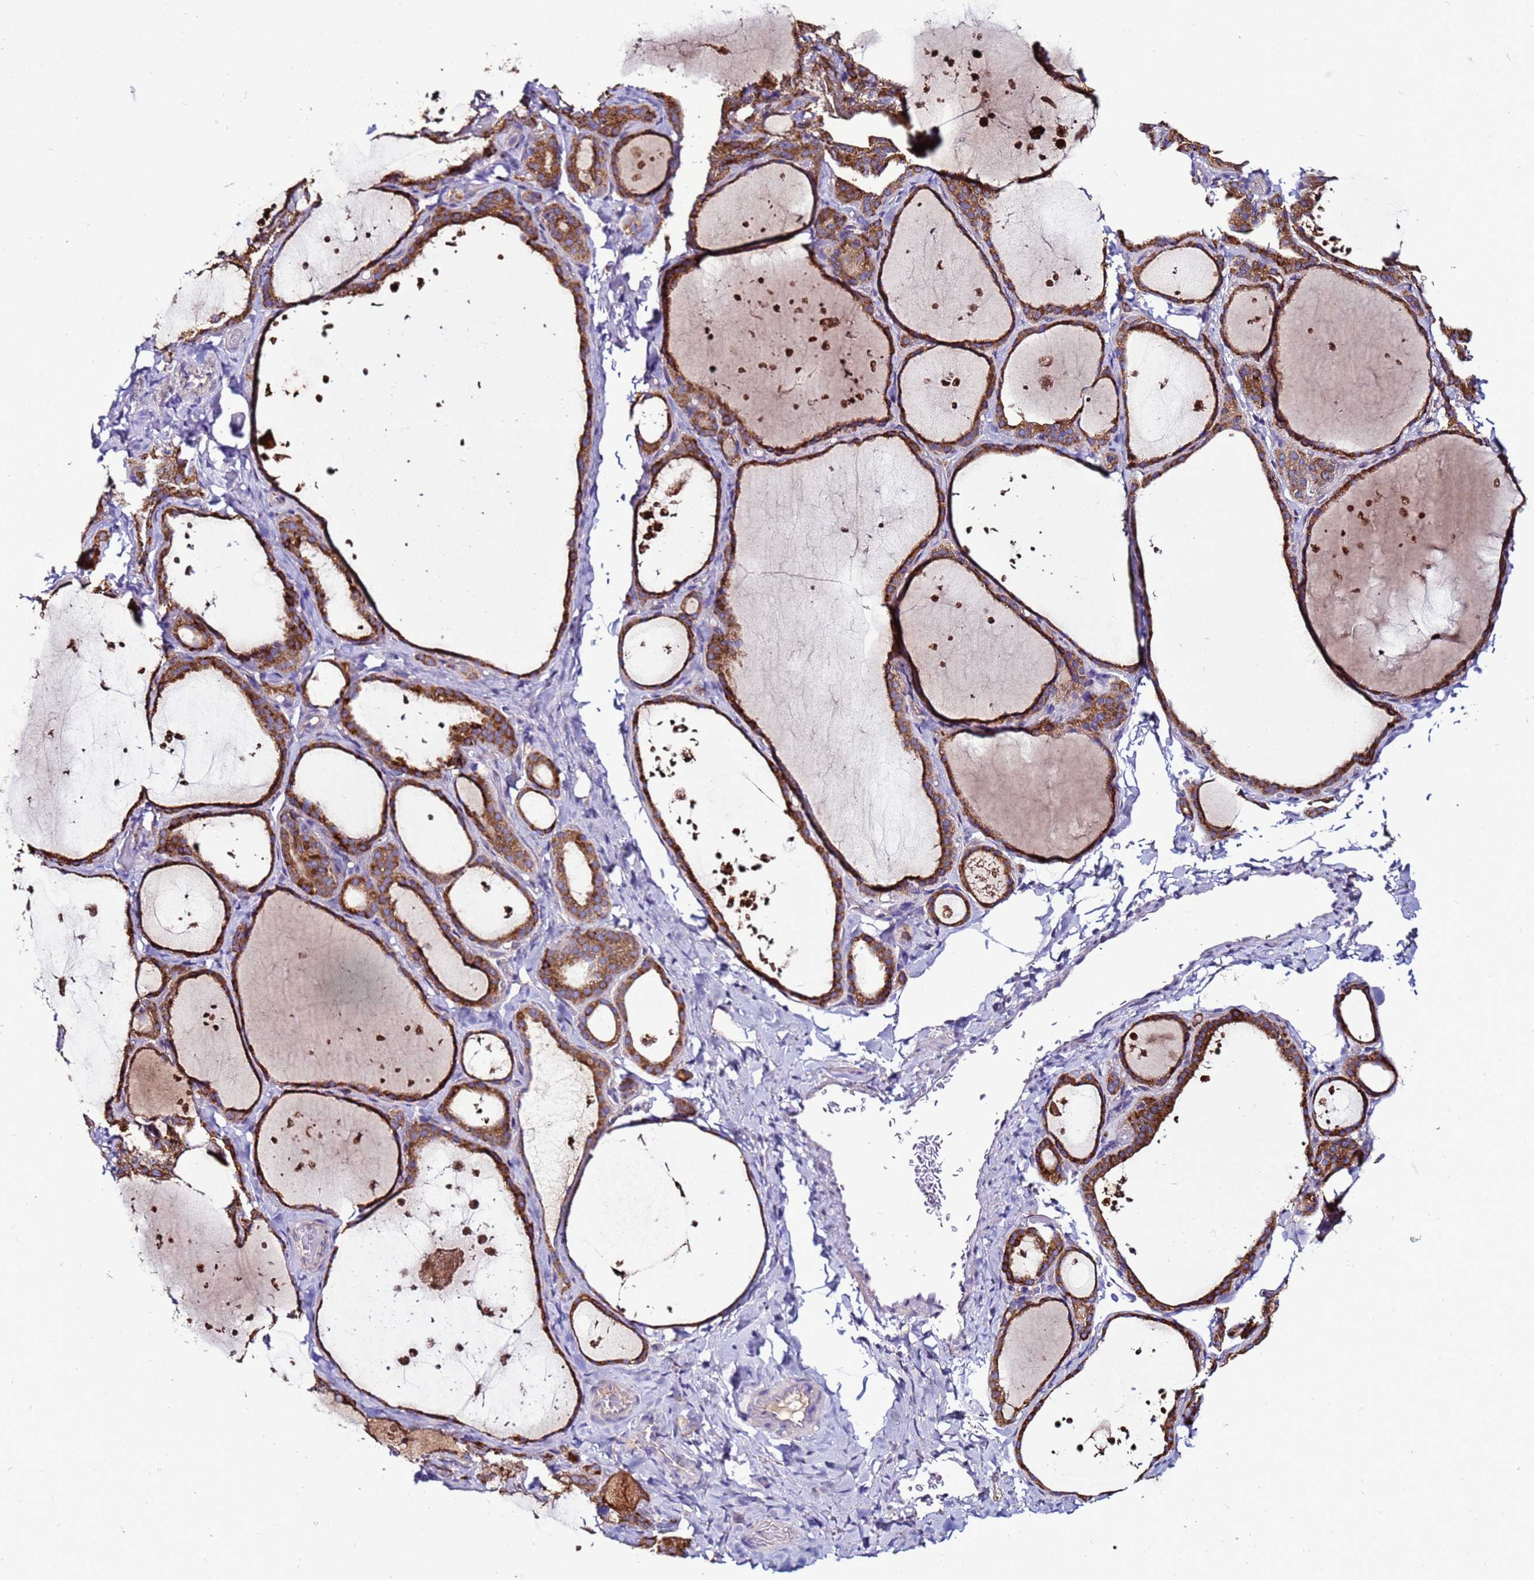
{"staining": {"intensity": "strong", "quantity": ">75%", "location": "cytoplasmic/membranous"}, "tissue": "thyroid gland", "cell_type": "Glandular cells", "image_type": "normal", "snomed": [{"axis": "morphology", "description": "Normal tissue, NOS"}, {"axis": "topography", "description": "Thyroid gland"}], "caption": "Immunohistochemical staining of benign human thyroid gland shows >75% levels of strong cytoplasmic/membranous protein staining in approximately >75% of glandular cells. Immunohistochemistry stains the protein in brown and the nuclei are stained blue.", "gene": "ANTKMT", "patient": {"sex": "female", "age": 44}}